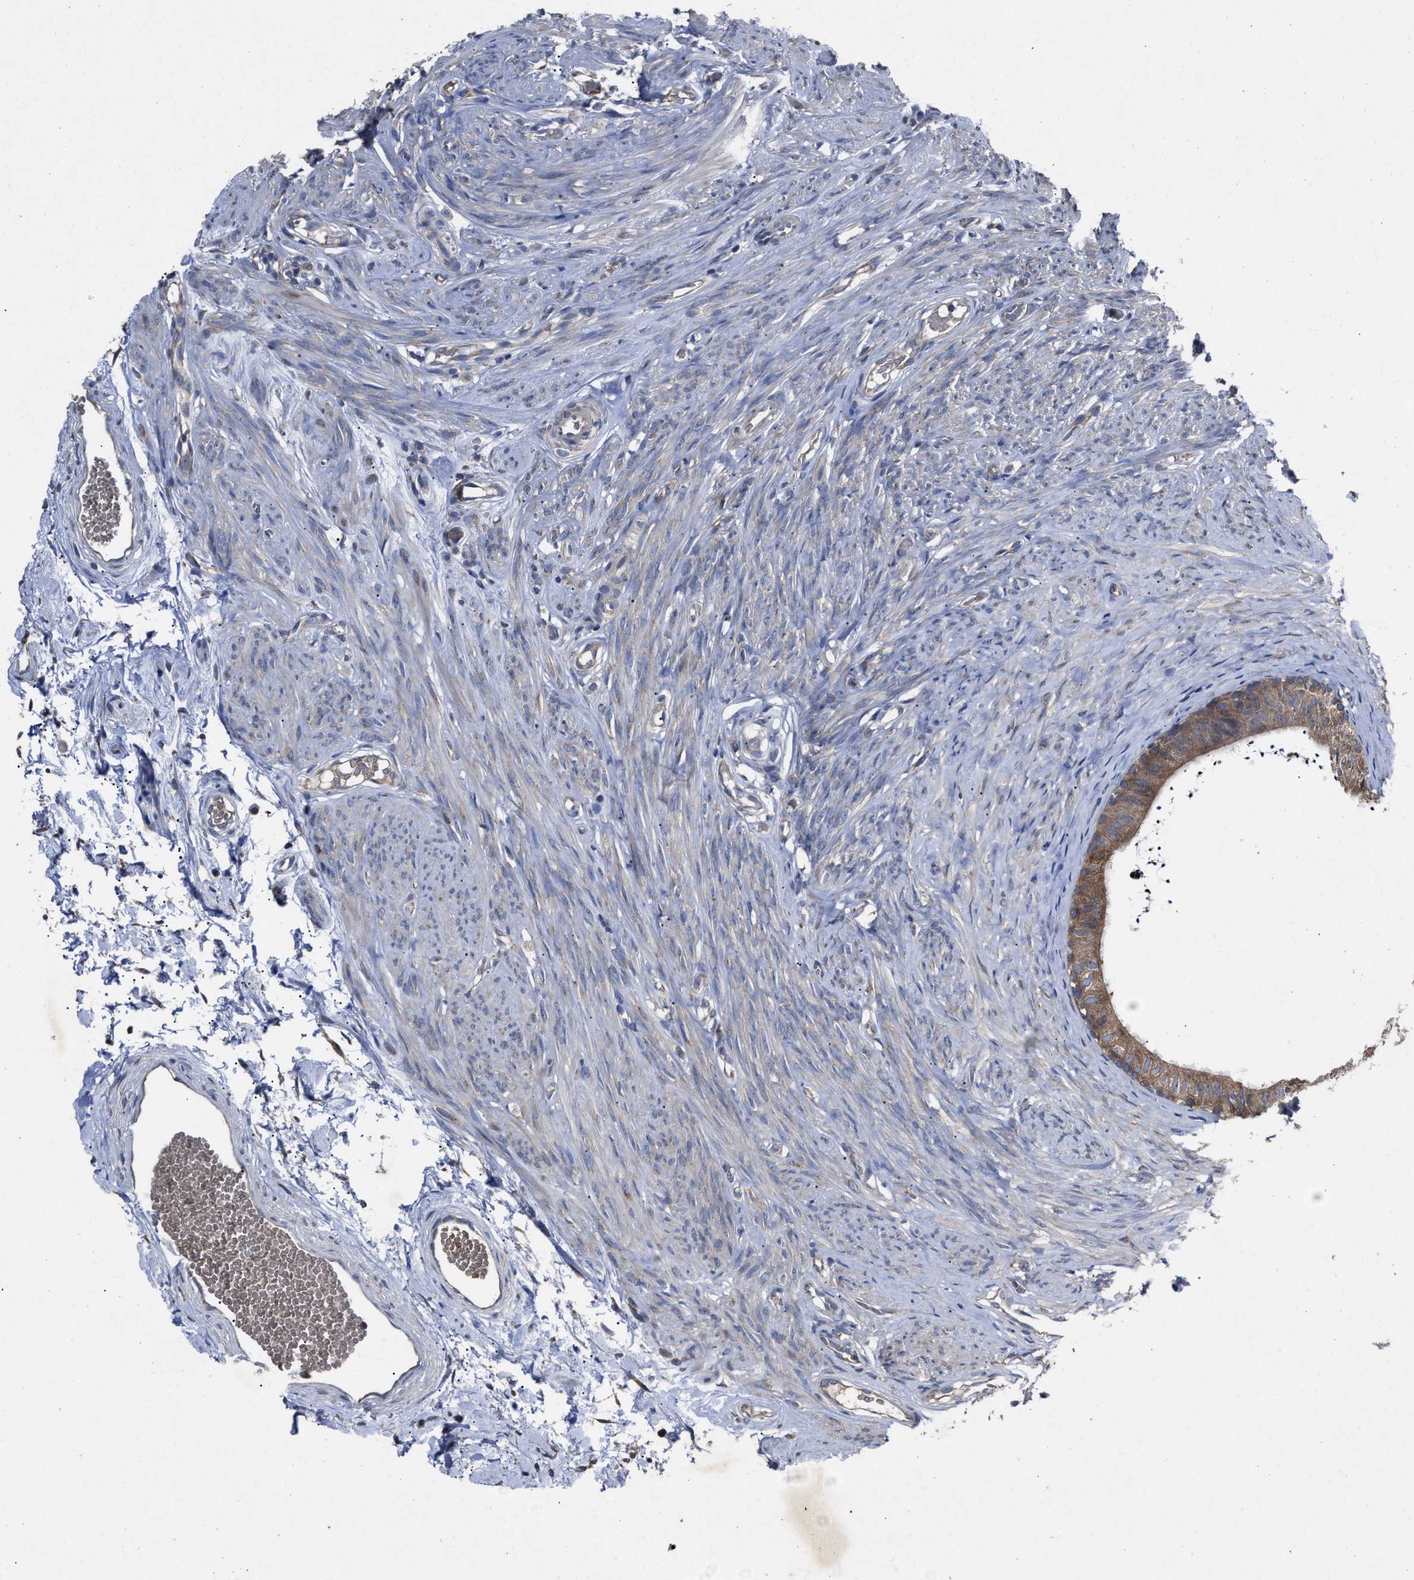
{"staining": {"intensity": "moderate", "quantity": ">75%", "location": "cytoplasmic/membranous"}, "tissue": "epididymis", "cell_type": "Glandular cells", "image_type": "normal", "snomed": [{"axis": "morphology", "description": "Normal tissue, NOS"}, {"axis": "topography", "description": "Epididymis"}], "caption": "This histopathology image reveals IHC staining of benign human epididymis, with medium moderate cytoplasmic/membranous expression in about >75% of glandular cells.", "gene": "UPF1", "patient": {"sex": "male", "age": 56}}